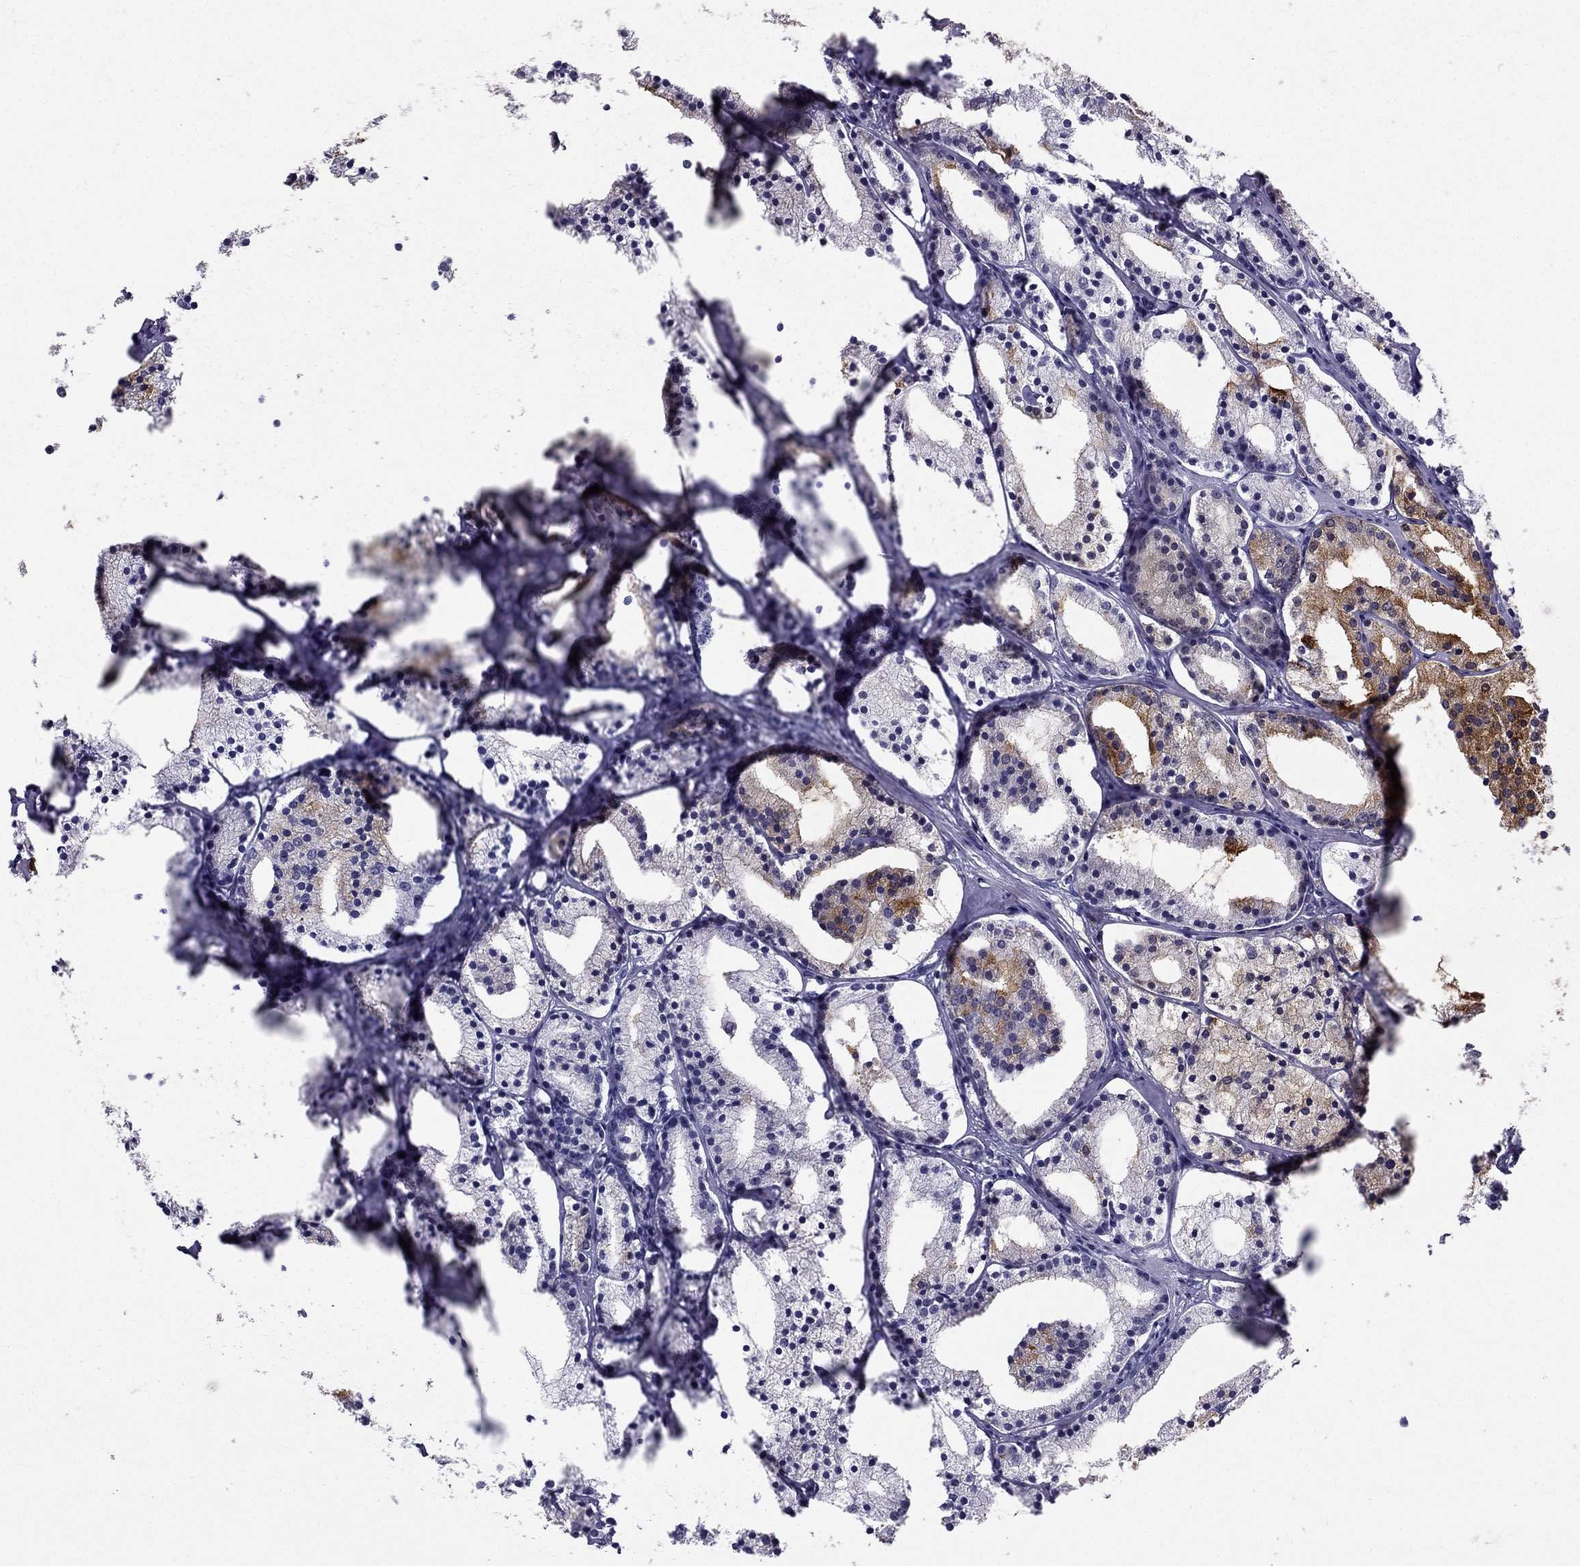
{"staining": {"intensity": "moderate", "quantity": "<25%", "location": "cytoplasmic/membranous"}, "tissue": "prostate cancer", "cell_type": "Tumor cells", "image_type": "cancer", "snomed": [{"axis": "morphology", "description": "Adenocarcinoma, NOS"}, {"axis": "topography", "description": "Prostate"}], "caption": "This photomicrograph reveals prostate adenocarcinoma stained with IHC to label a protein in brown. The cytoplasmic/membranous of tumor cells show moderate positivity for the protein. Nuclei are counter-stained blue.", "gene": "TFF3", "patient": {"sex": "male", "age": 69}}